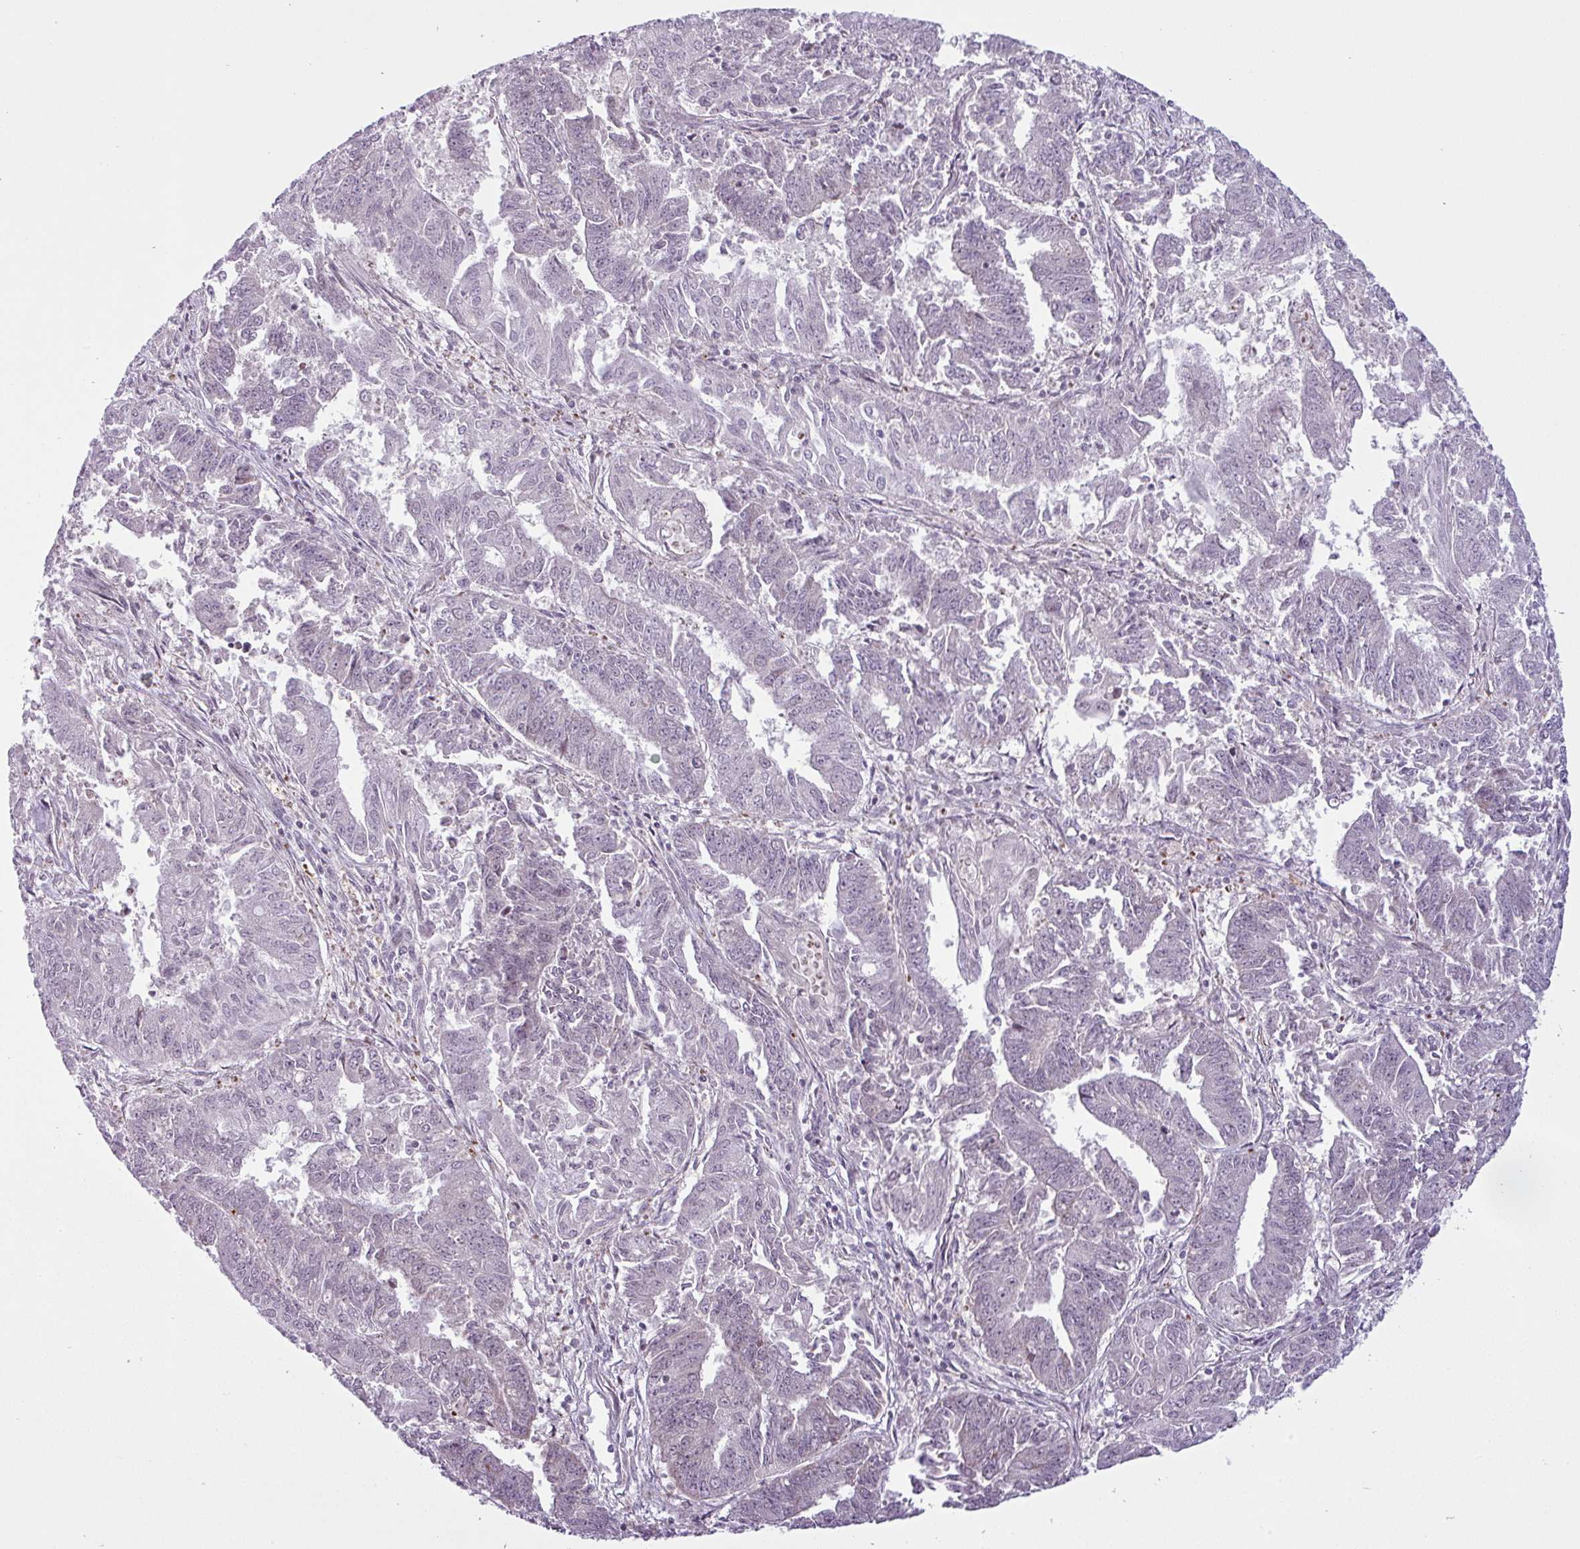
{"staining": {"intensity": "weak", "quantity": "<25%", "location": "nuclear"}, "tissue": "endometrial cancer", "cell_type": "Tumor cells", "image_type": "cancer", "snomed": [{"axis": "morphology", "description": "Adenocarcinoma, NOS"}, {"axis": "topography", "description": "Endometrium"}], "caption": "Tumor cells show no significant protein staining in endometrial cancer (adenocarcinoma).", "gene": "MAP7D2", "patient": {"sex": "female", "age": 73}}